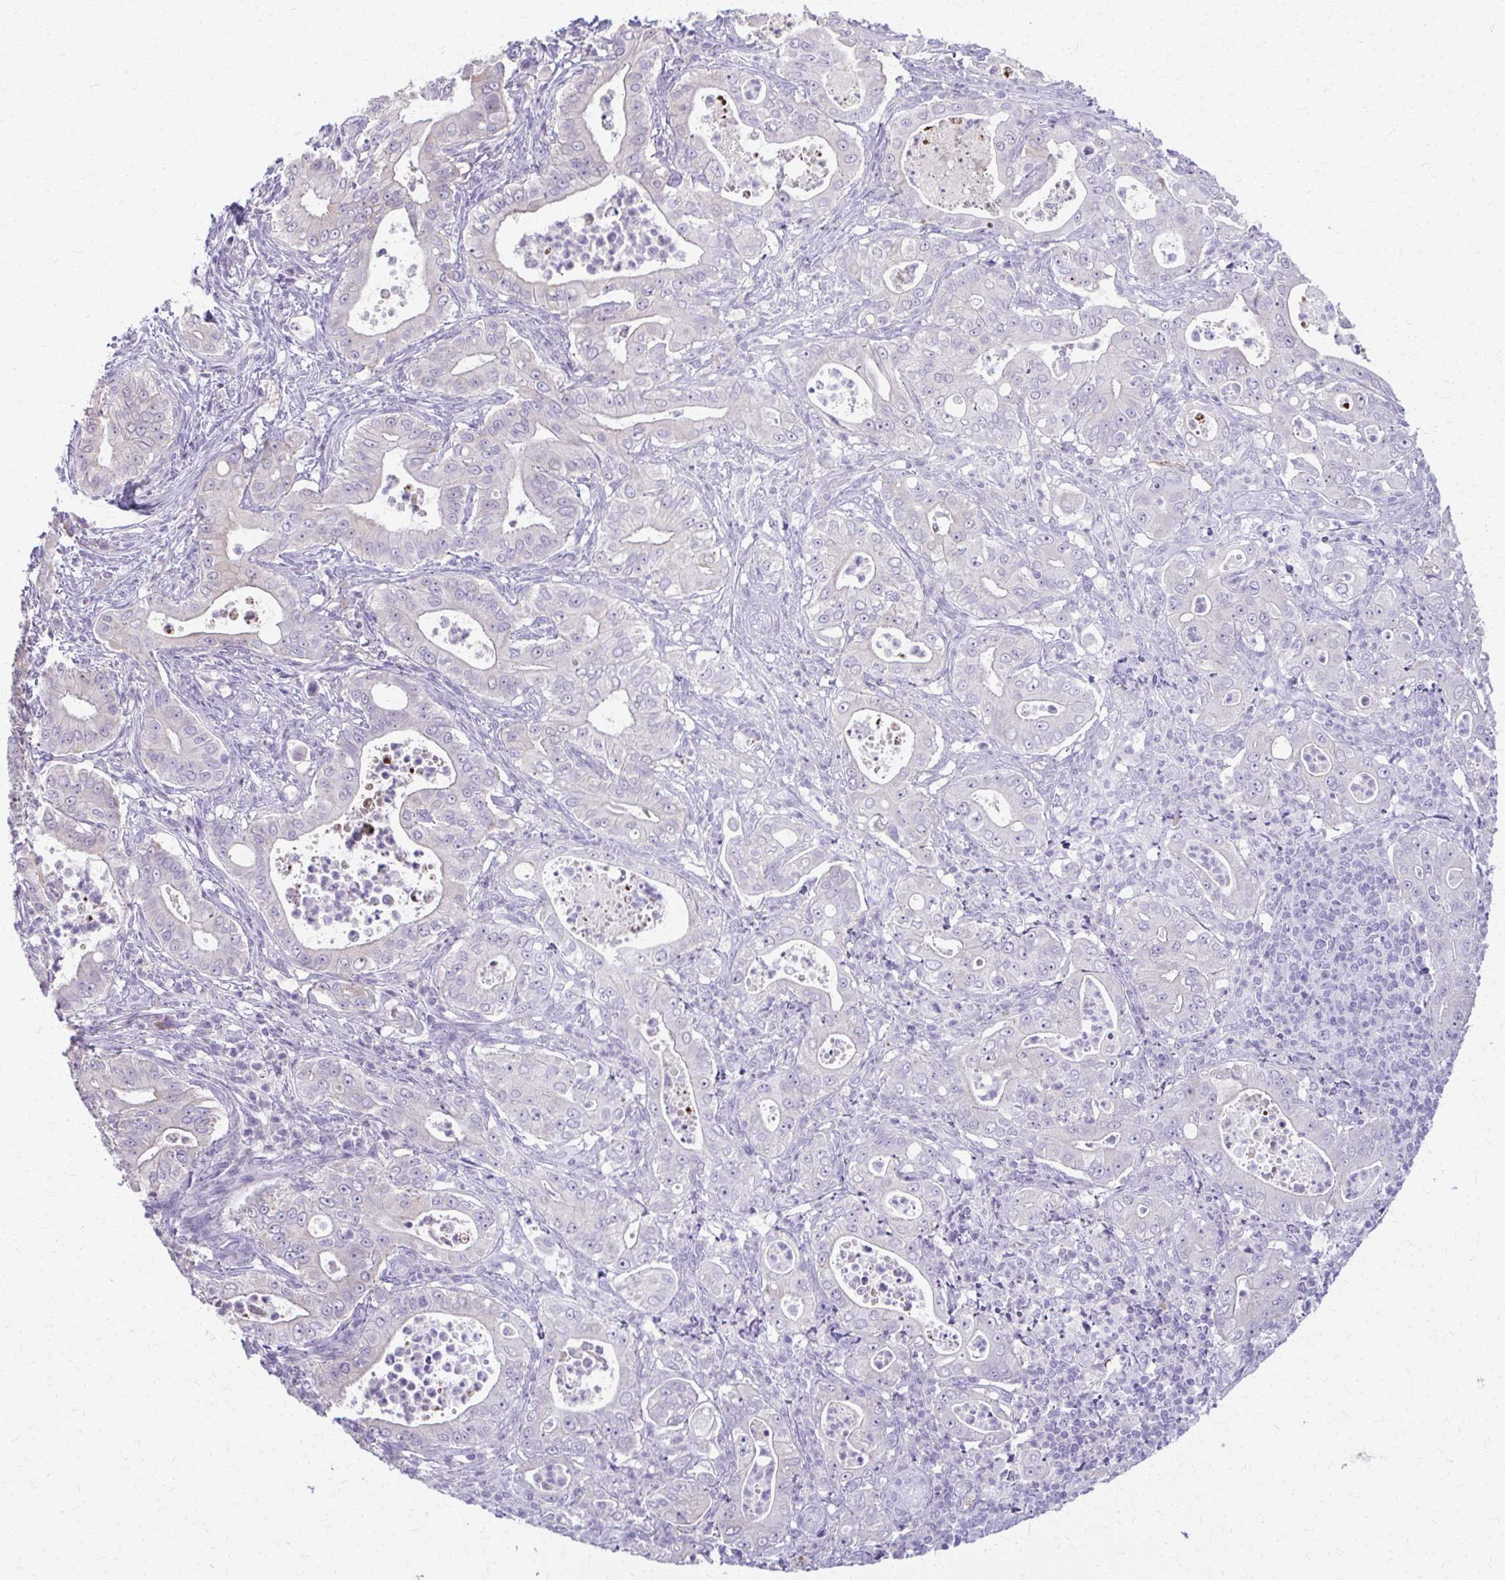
{"staining": {"intensity": "negative", "quantity": "none", "location": "none"}, "tissue": "pancreatic cancer", "cell_type": "Tumor cells", "image_type": "cancer", "snomed": [{"axis": "morphology", "description": "Adenocarcinoma, NOS"}, {"axis": "topography", "description": "Pancreas"}], "caption": "Tumor cells show no significant protein staining in pancreatic cancer (adenocarcinoma). (Brightfield microscopy of DAB IHC at high magnification).", "gene": "OR4M1", "patient": {"sex": "male", "age": 71}}